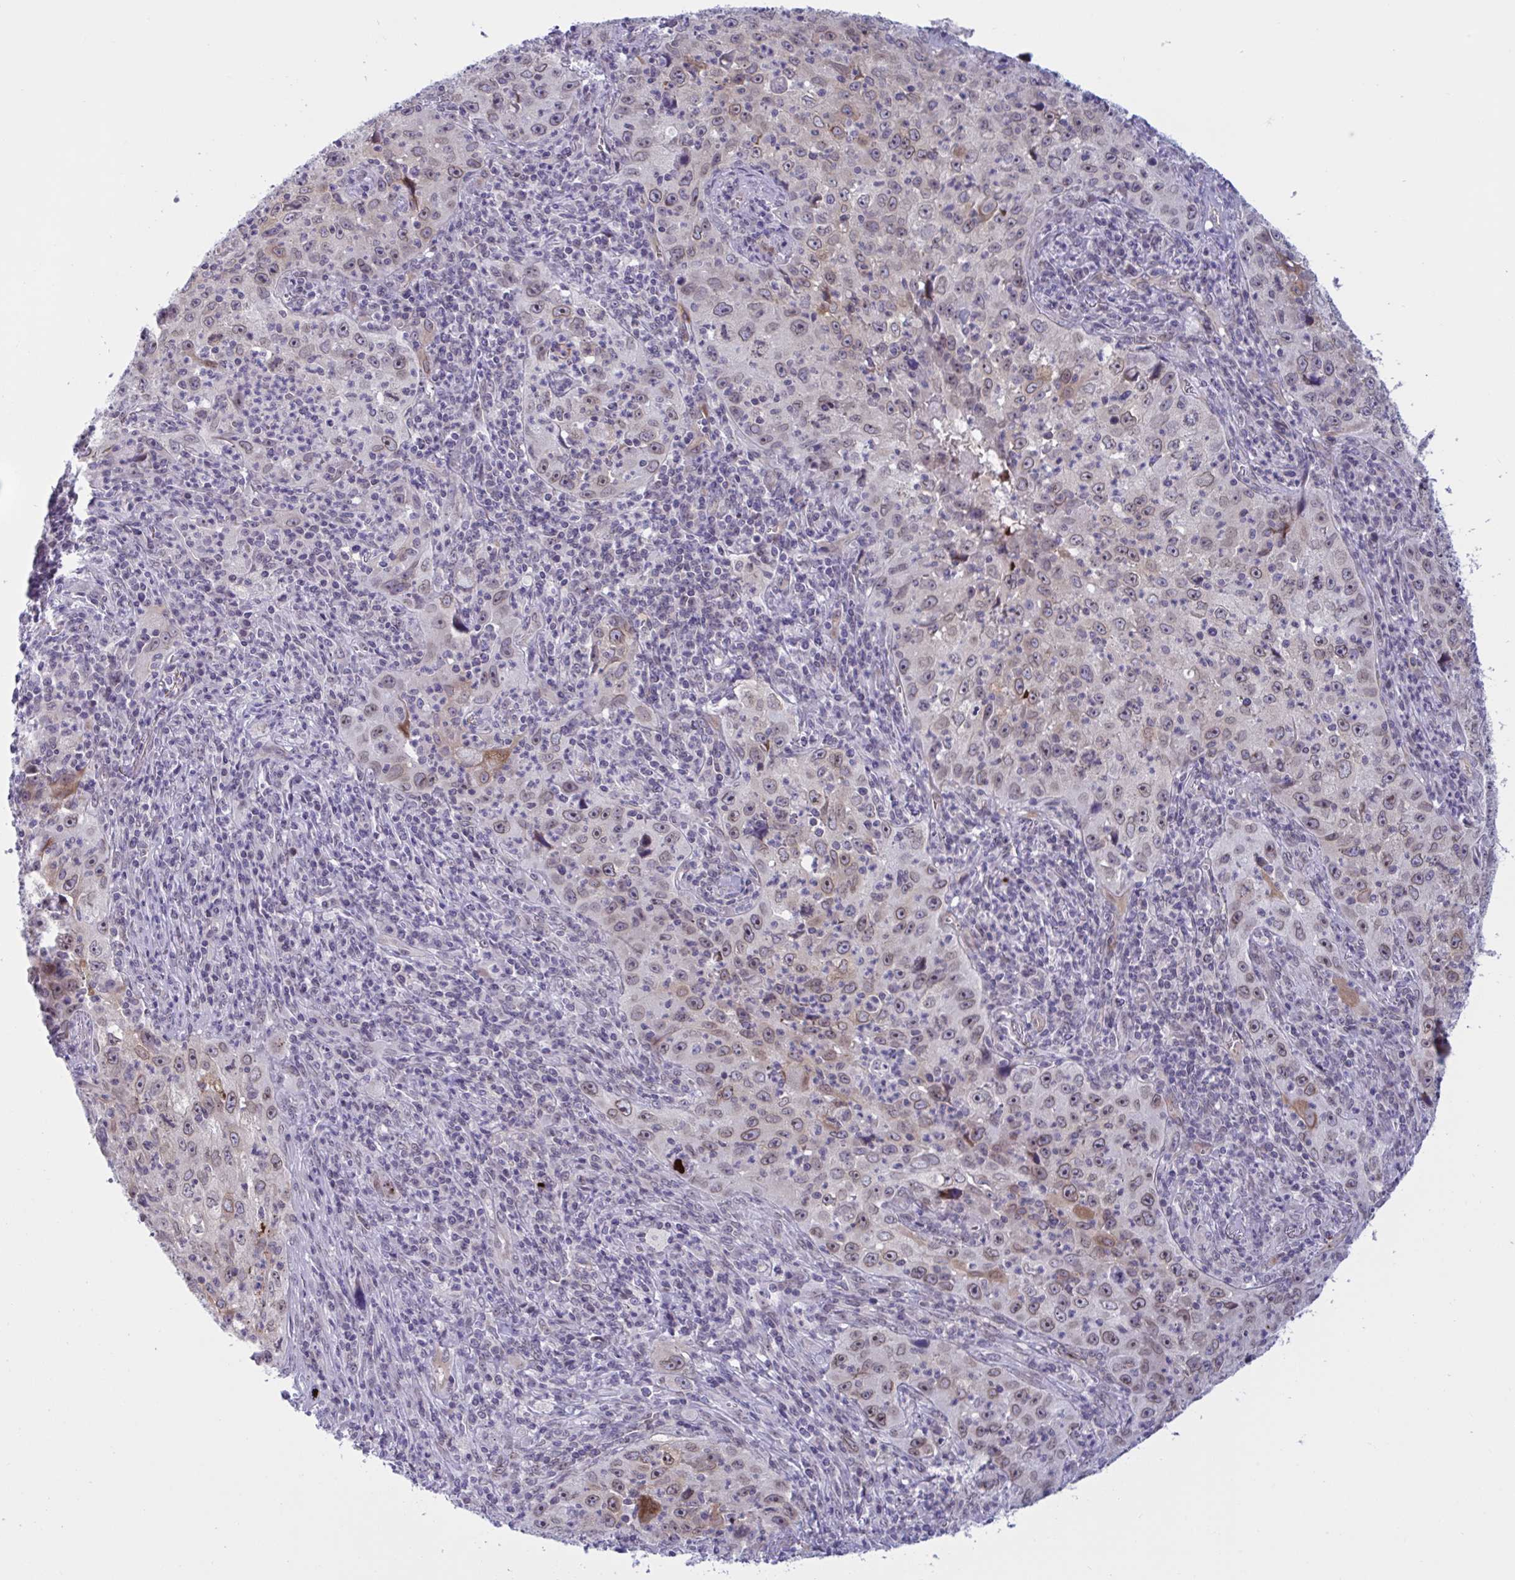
{"staining": {"intensity": "weak", "quantity": ">75%", "location": "cytoplasmic/membranous,nuclear"}, "tissue": "lung cancer", "cell_type": "Tumor cells", "image_type": "cancer", "snomed": [{"axis": "morphology", "description": "Squamous cell carcinoma, NOS"}, {"axis": "topography", "description": "Lung"}], "caption": "Tumor cells display weak cytoplasmic/membranous and nuclear positivity in approximately >75% of cells in squamous cell carcinoma (lung).", "gene": "DOCK11", "patient": {"sex": "male", "age": 71}}